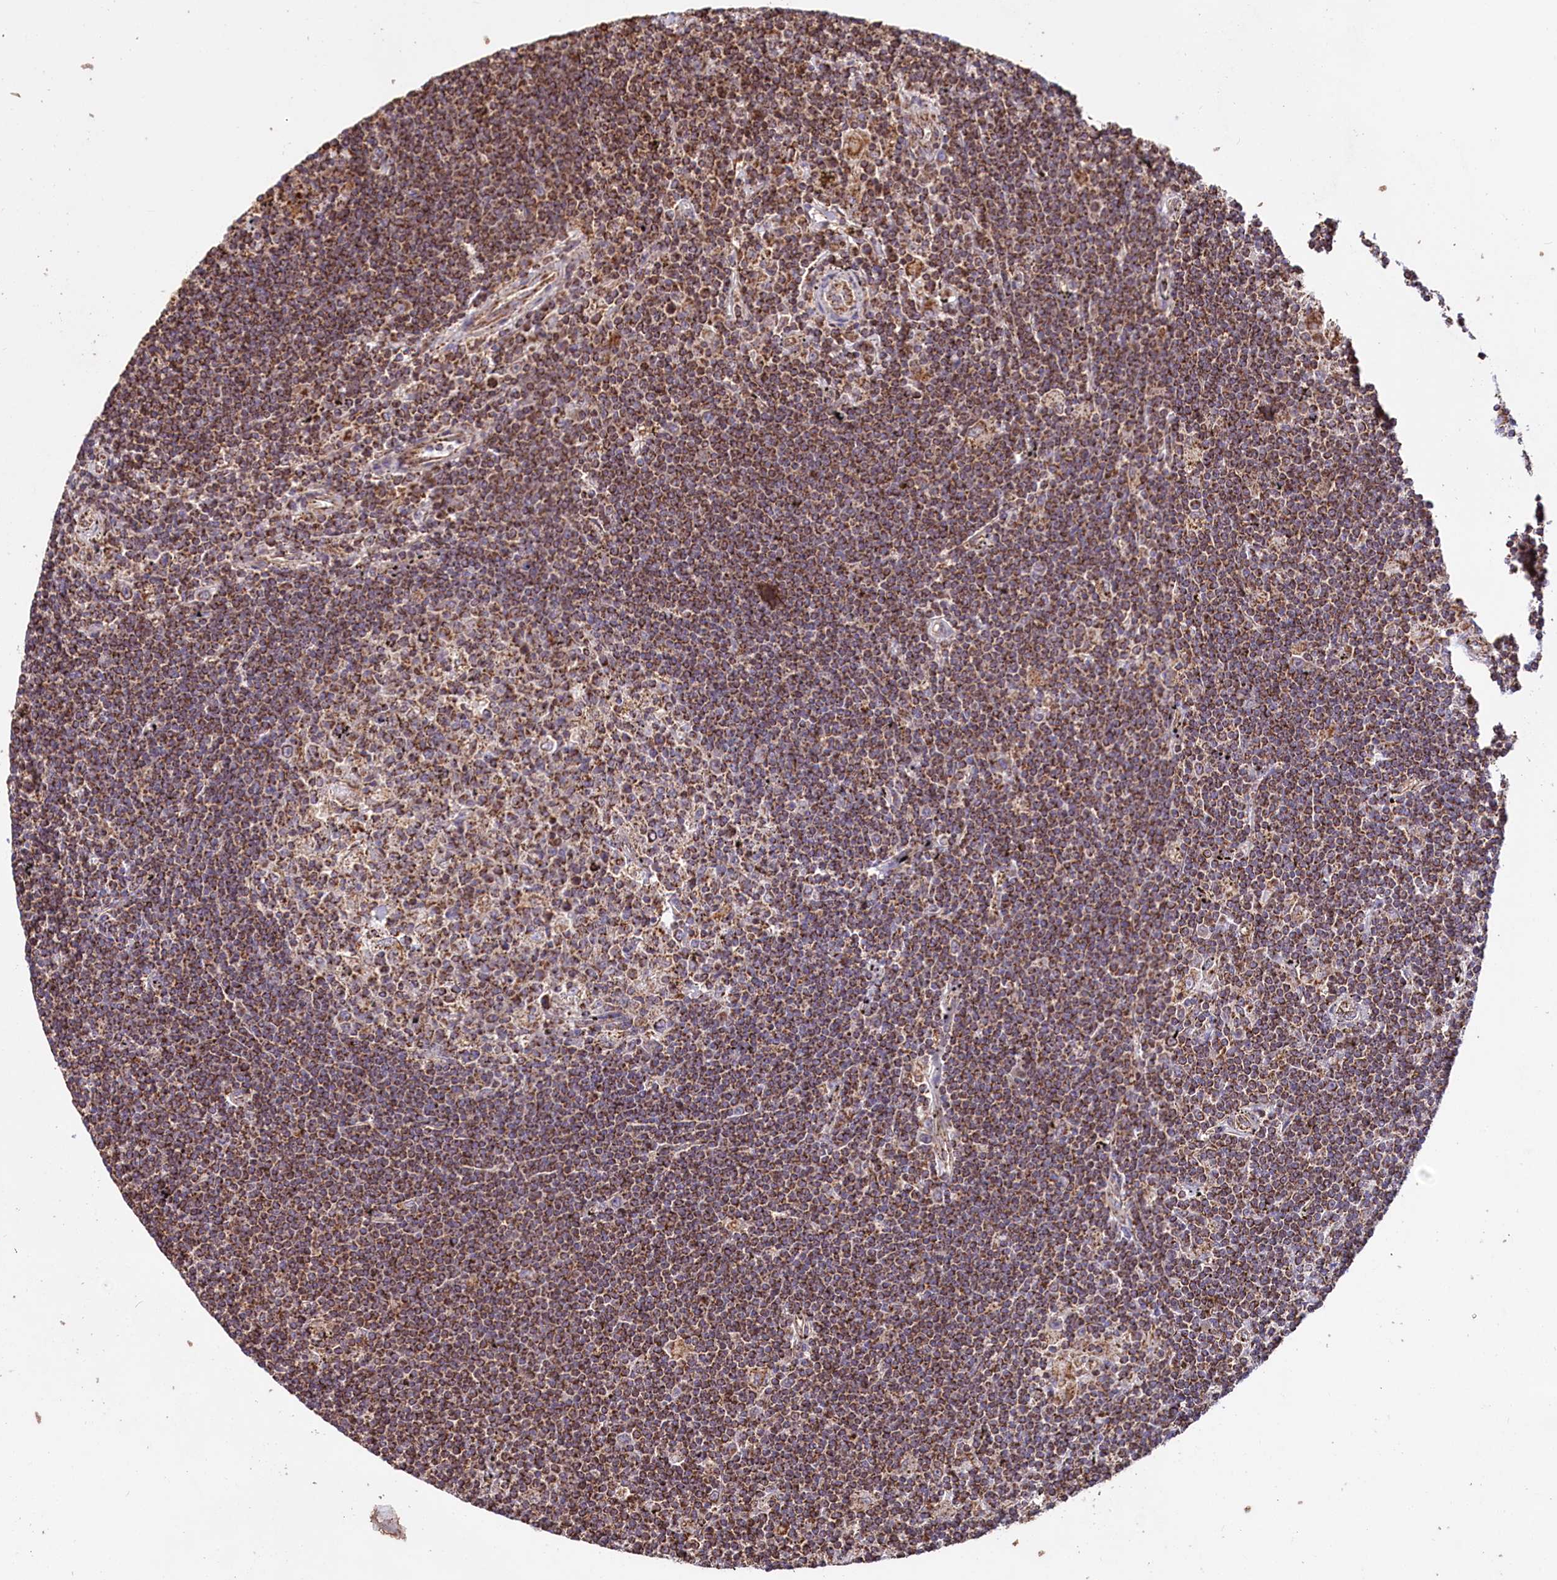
{"staining": {"intensity": "moderate", "quantity": ">75%", "location": "cytoplasmic/membranous"}, "tissue": "lymphoma", "cell_type": "Tumor cells", "image_type": "cancer", "snomed": [{"axis": "morphology", "description": "Malignant lymphoma, non-Hodgkin's type, Low grade"}, {"axis": "topography", "description": "Spleen"}], "caption": "There is medium levels of moderate cytoplasmic/membranous positivity in tumor cells of low-grade malignant lymphoma, non-Hodgkin's type, as demonstrated by immunohistochemical staining (brown color).", "gene": "NUDT15", "patient": {"sex": "male", "age": 76}}